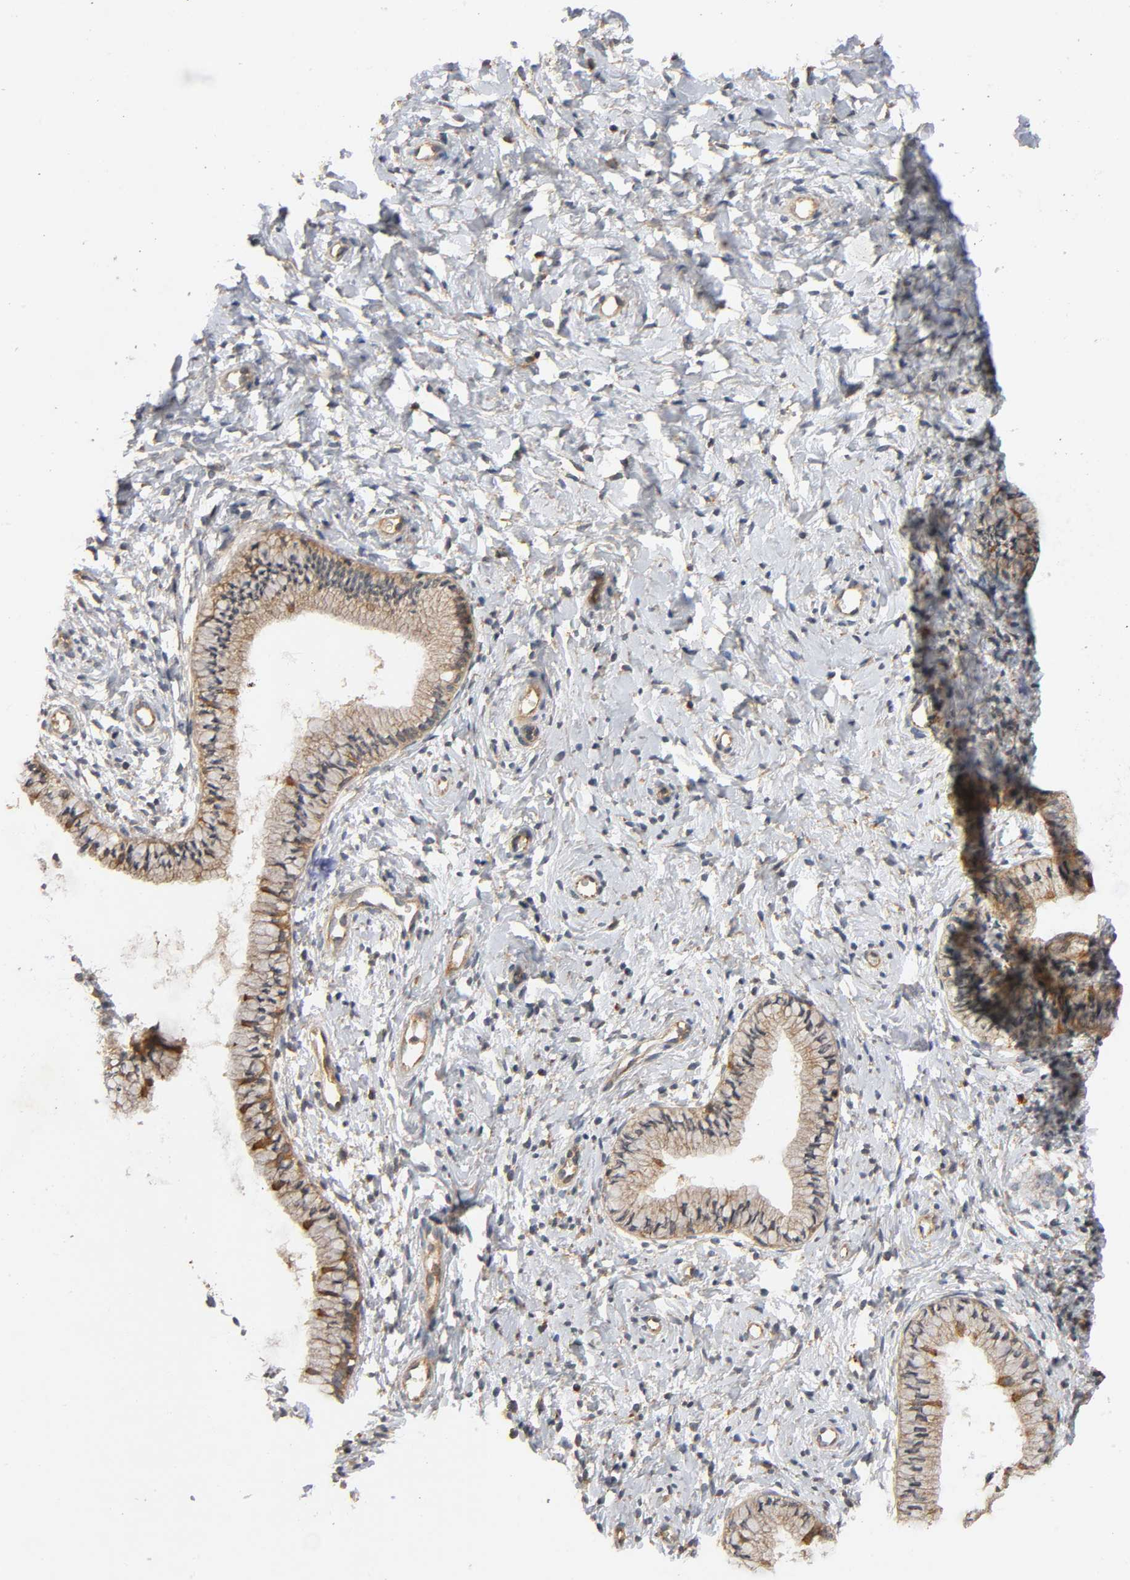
{"staining": {"intensity": "moderate", "quantity": ">75%", "location": "cytoplasmic/membranous"}, "tissue": "cervix", "cell_type": "Glandular cells", "image_type": "normal", "snomed": [{"axis": "morphology", "description": "Normal tissue, NOS"}, {"axis": "topography", "description": "Cervix"}], "caption": "An immunohistochemistry photomicrograph of normal tissue is shown. Protein staining in brown shows moderate cytoplasmic/membranous positivity in cervix within glandular cells. The staining was performed using DAB (3,3'-diaminobenzidine) to visualize the protein expression in brown, while the nuclei were stained in blue with hematoxylin (Magnification: 20x).", "gene": "IKBKB", "patient": {"sex": "female", "age": 46}}